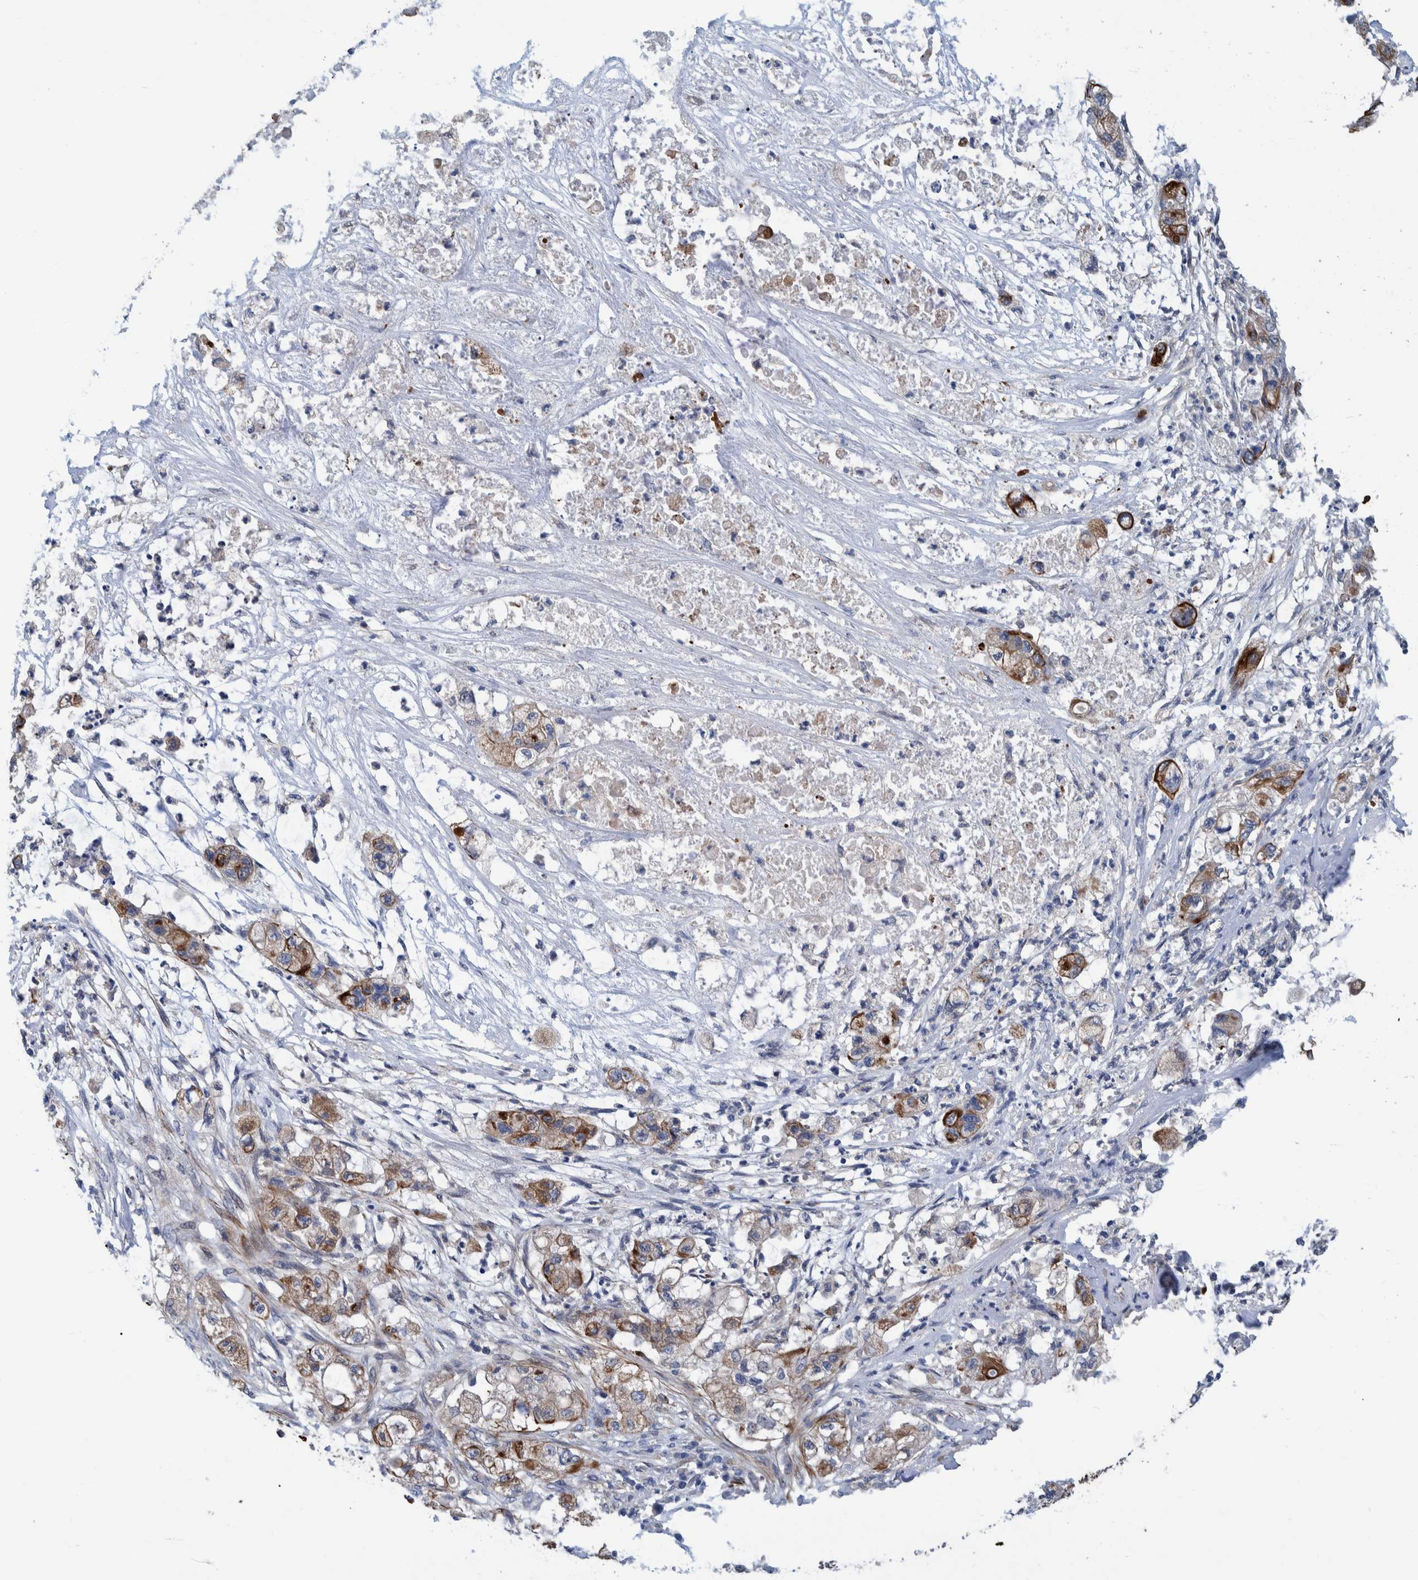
{"staining": {"intensity": "moderate", "quantity": ">75%", "location": "cytoplasmic/membranous"}, "tissue": "pancreatic cancer", "cell_type": "Tumor cells", "image_type": "cancer", "snomed": [{"axis": "morphology", "description": "Adenocarcinoma, NOS"}, {"axis": "topography", "description": "Pancreas"}], "caption": "Pancreatic cancer (adenocarcinoma) was stained to show a protein in brown. There is medium levels of moderate cytoplasmic/membranous expression in about >75% of tumor cells.", "gene": "MKS1", "patient": {"sex": "female", "age": 78}}